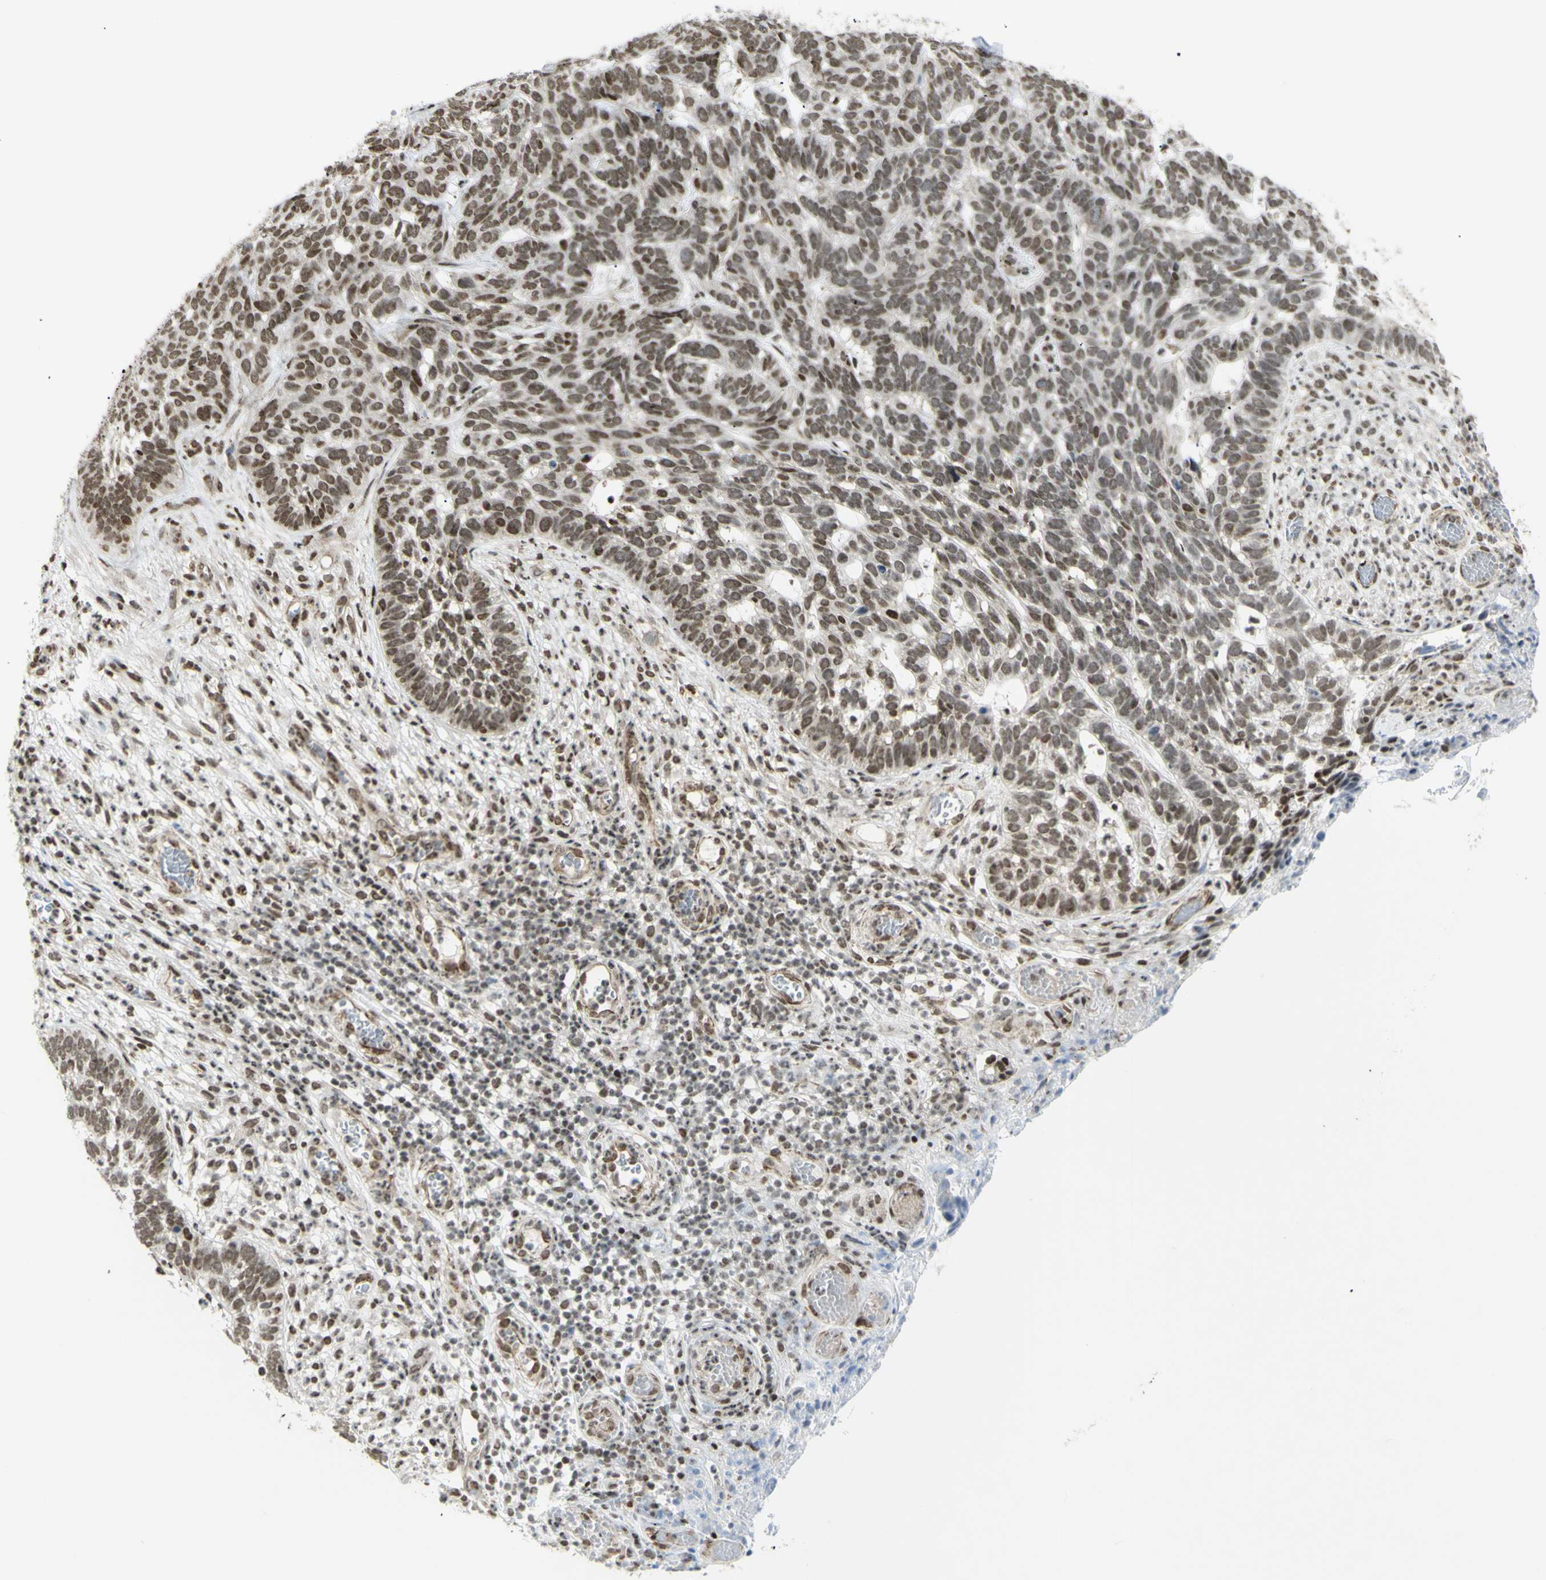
{"staining": {"intensity": "moderate", "quantity": ">75%", "location": "nuclear"}, "tissue": "skin cancer", "cell_type": "Tumor cells", "image_type": "cancer", "snomed": [{"axis": "morphology", "description": "Basal cell carcinoma"}, {"axis": "topography", "description": "Skin"}], "caption": "Protein expression by immunohistochemistry (IHC) displays moderate nuclear expression in about >75% of tumor cells in basal cell carcinoma (skin).", "gene": "ZMYM6", "patient": {"sex": "male", "age": 87}}